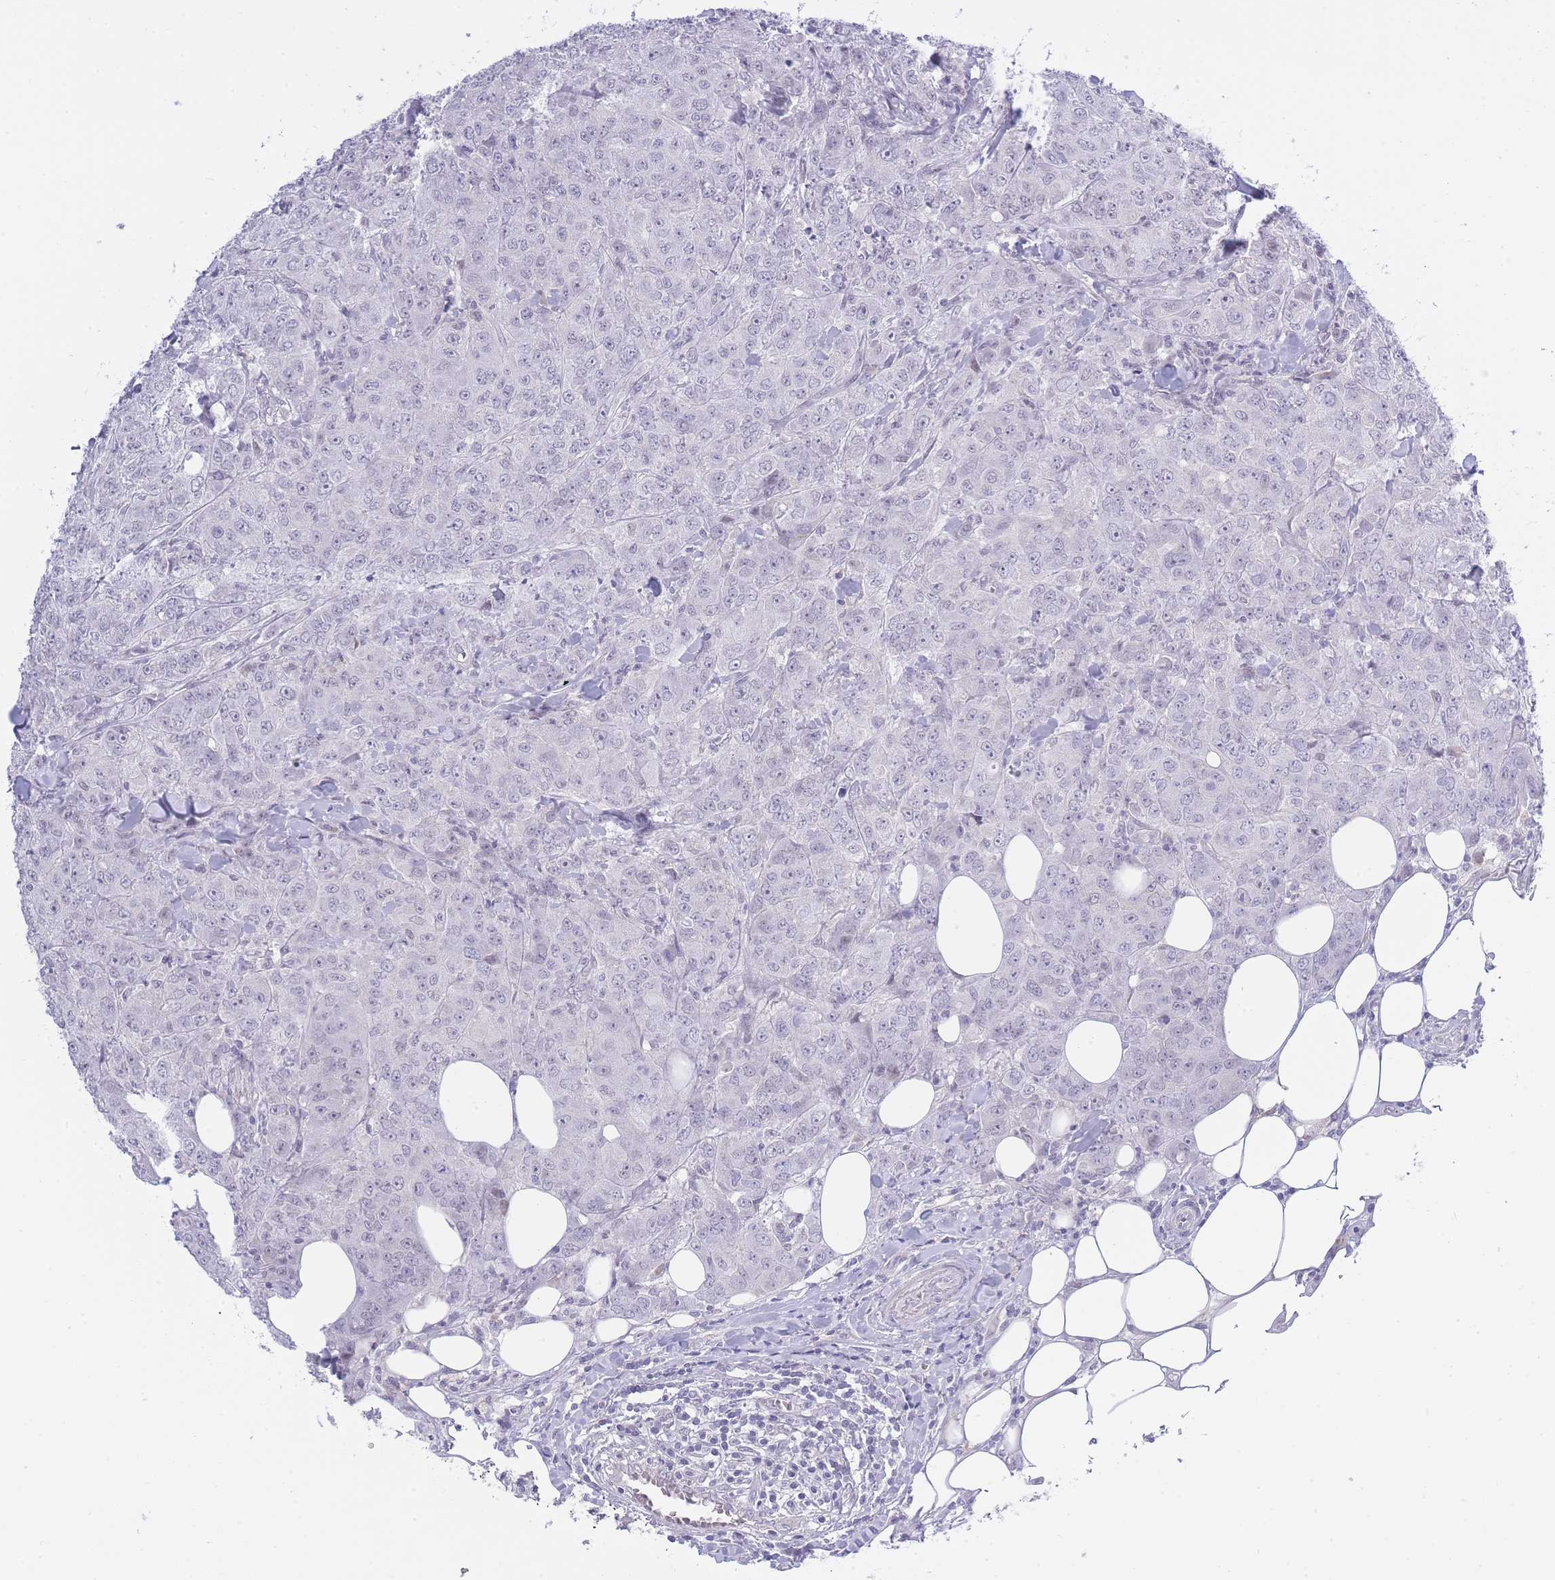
{"staining": {"intensity": "negative", "quantity": "none", "location": "none"}, "tissue": "breast cancer", "cell_type": "Tumor cells", "image_type": "cancer", "snomed": [{"axis": "morphology", "description": "Duct carcinoma"}, {"axis": "topography", "description": "Breast"}], "caption": "An IHC micrograph of breast cancer is shown. There is no staining in tumor cells of breast cancer.", "gene": "PRR23B", "patient": {"sex": "female", "age": 43}}